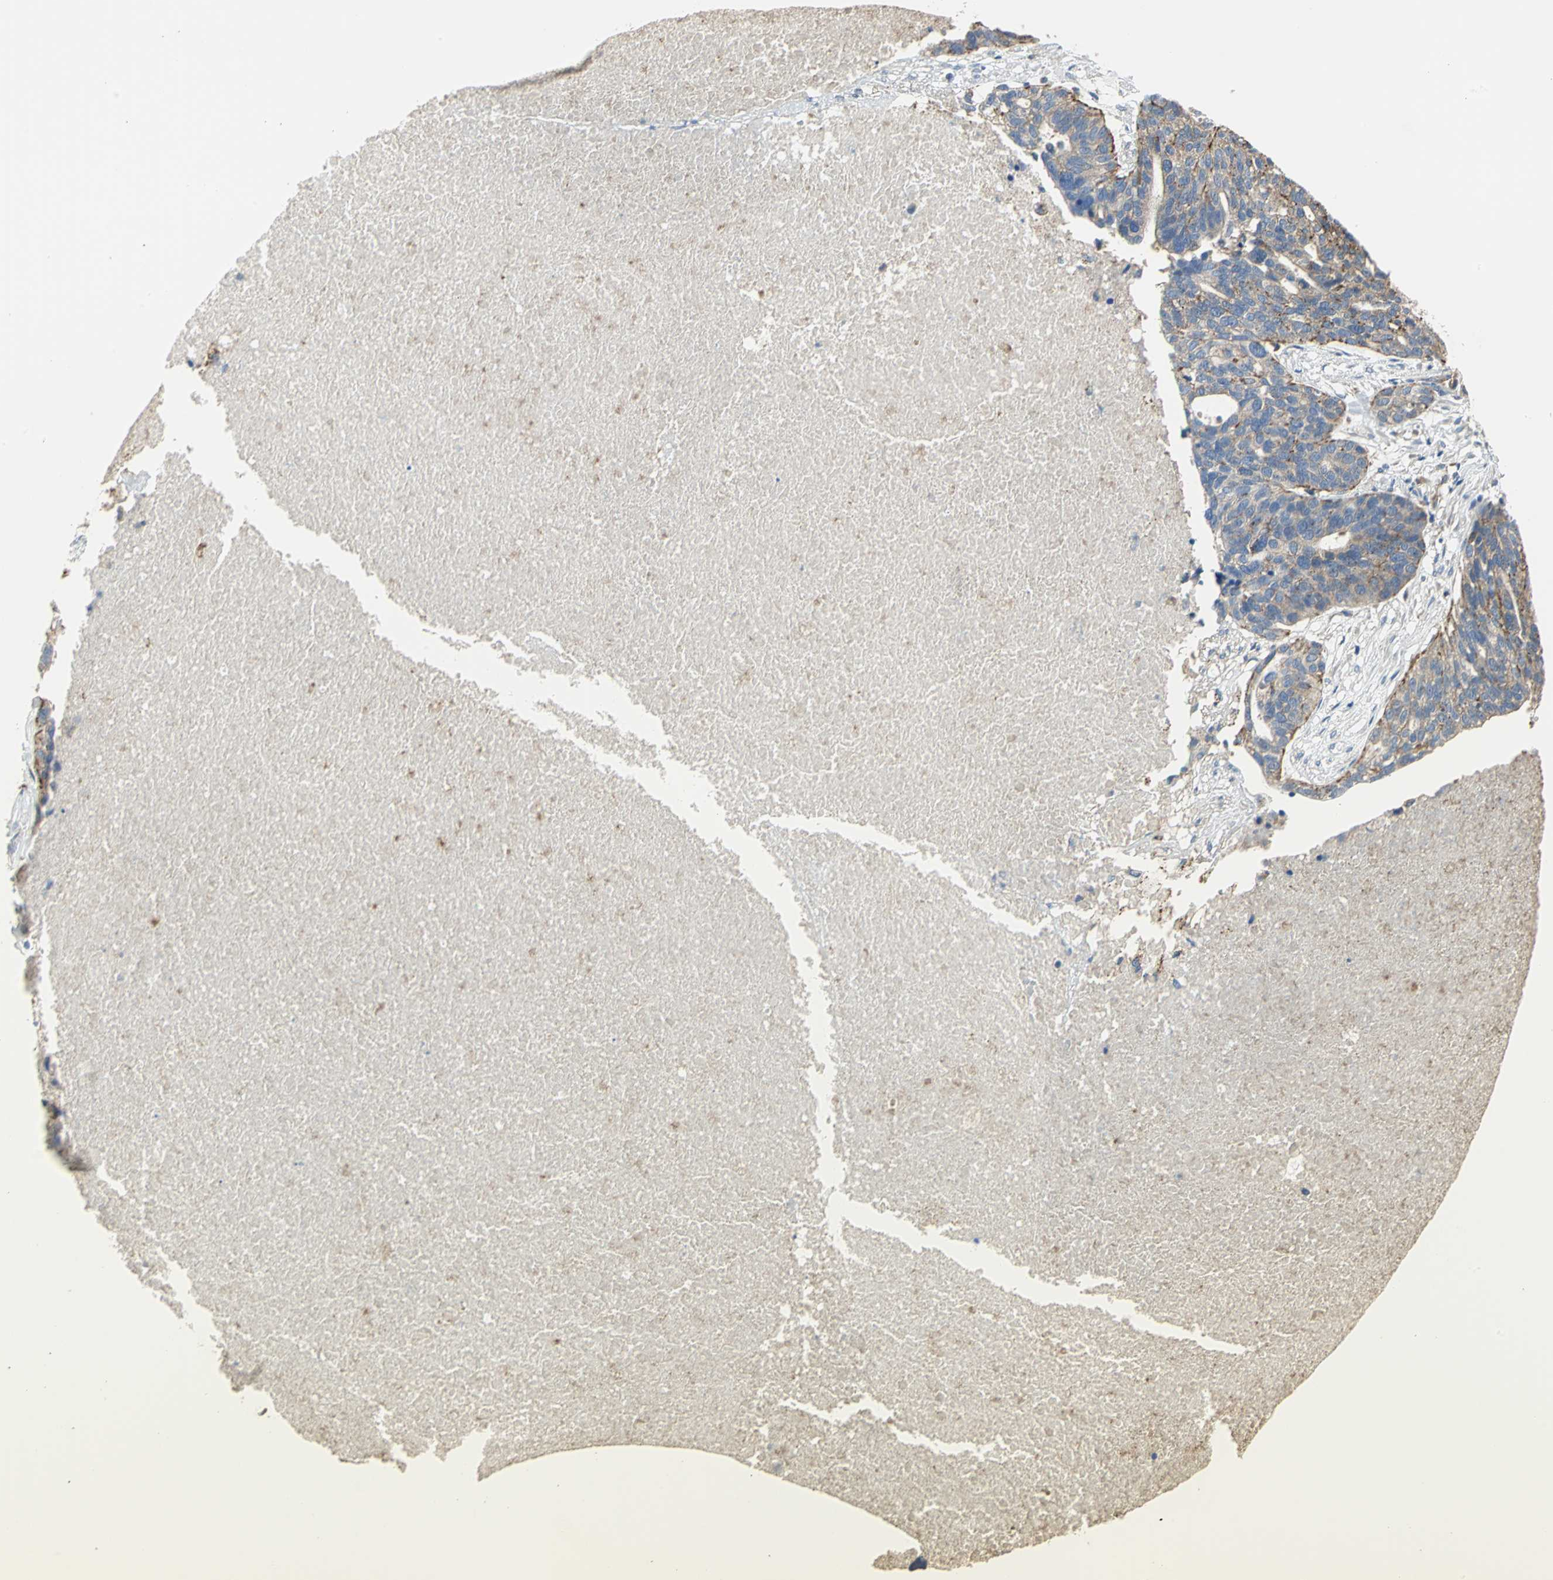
{"staining": {"intensity": "moderate", "quantity": "25%-75%", "location": "cytoplasmic/membranous"}, "tissue": "ovarian cancer", "cell_type": "Tumor cells", "image_type": "cancer", "snomed": [{"axis": "morphology", "description": "Cystadenocarcinoma, serous, NOS"}, {"axis": "topography", "description": "Ovary"}], "caption": "Immunohistochemical staining of human ovarian cancer displays medium levels of moderate cytoplasmic/membranous protein expression in about 25%-75% of tumor cells. (DAB (3,3'-diaminobenzidine) IHC with brightfield microscopy, high magnification).", "gene": "DIAPH2", "patient": {"sex": "female", "age": 59}}